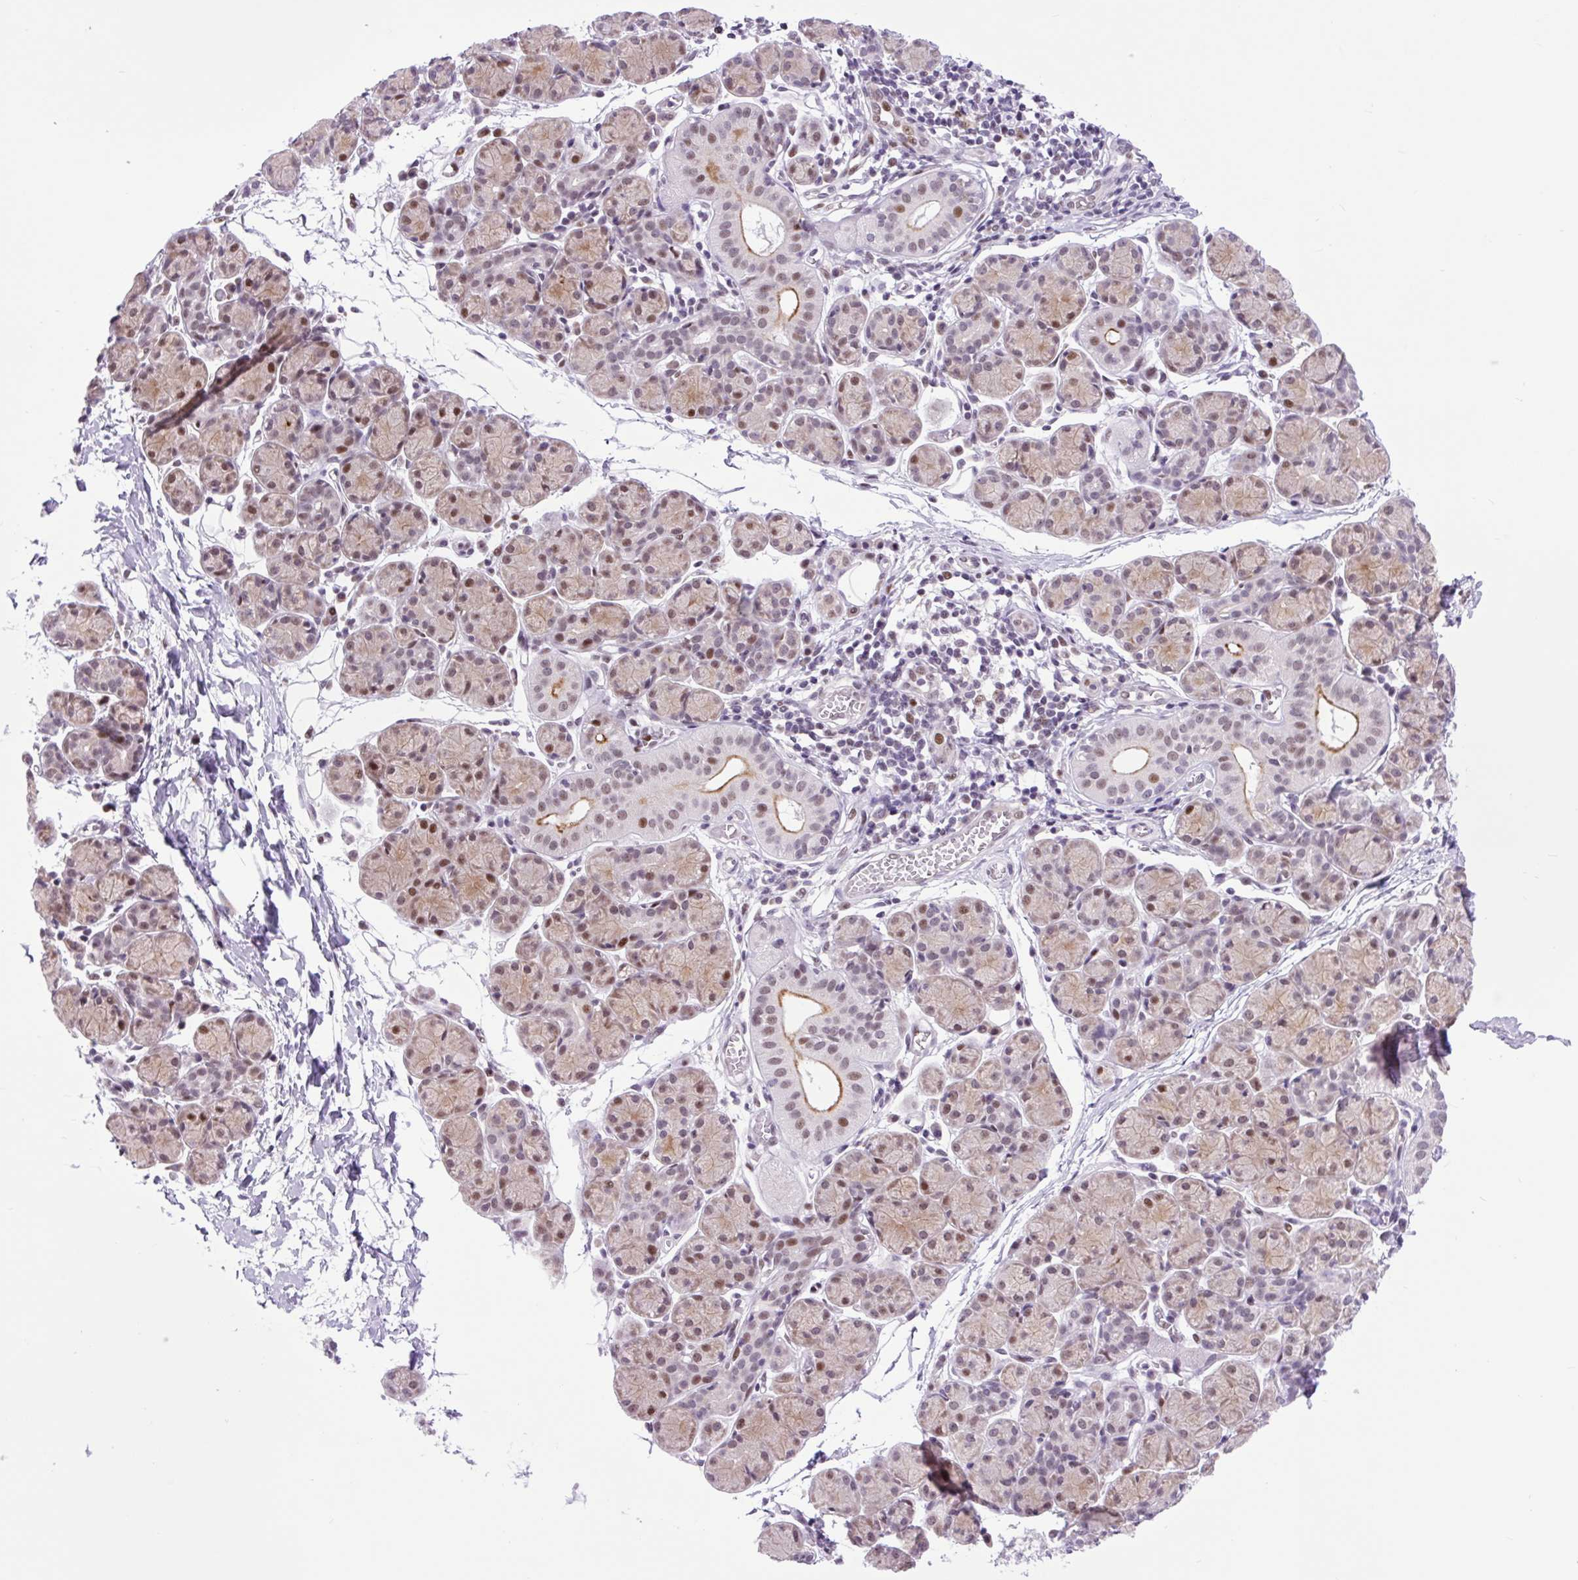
{"staining": {"intensity": "moderate", "quantity": "<25%", "location": "nuclear"}, "tissue": "salivary gland", "cell_type": "Glandular cells", "image_type": "normal", "snomed": [{"axis": "morphology", "description": "Normal tissue, NOS"}, {"axis": "morphology", "description": "Inflammation, NOS"}, {"axis": "topography", "description": "Lymph node"}, {"axis": "topography", "description": "Salivary gland"}], "caption": "This photomicrograph shows immunohistochemistry staining of normal human salivary gland, with low moderate nuclear staining in approximately <25% of glandular cells.", "gene": "CLK2", "patient": {"sex": "male", "age": 3}}